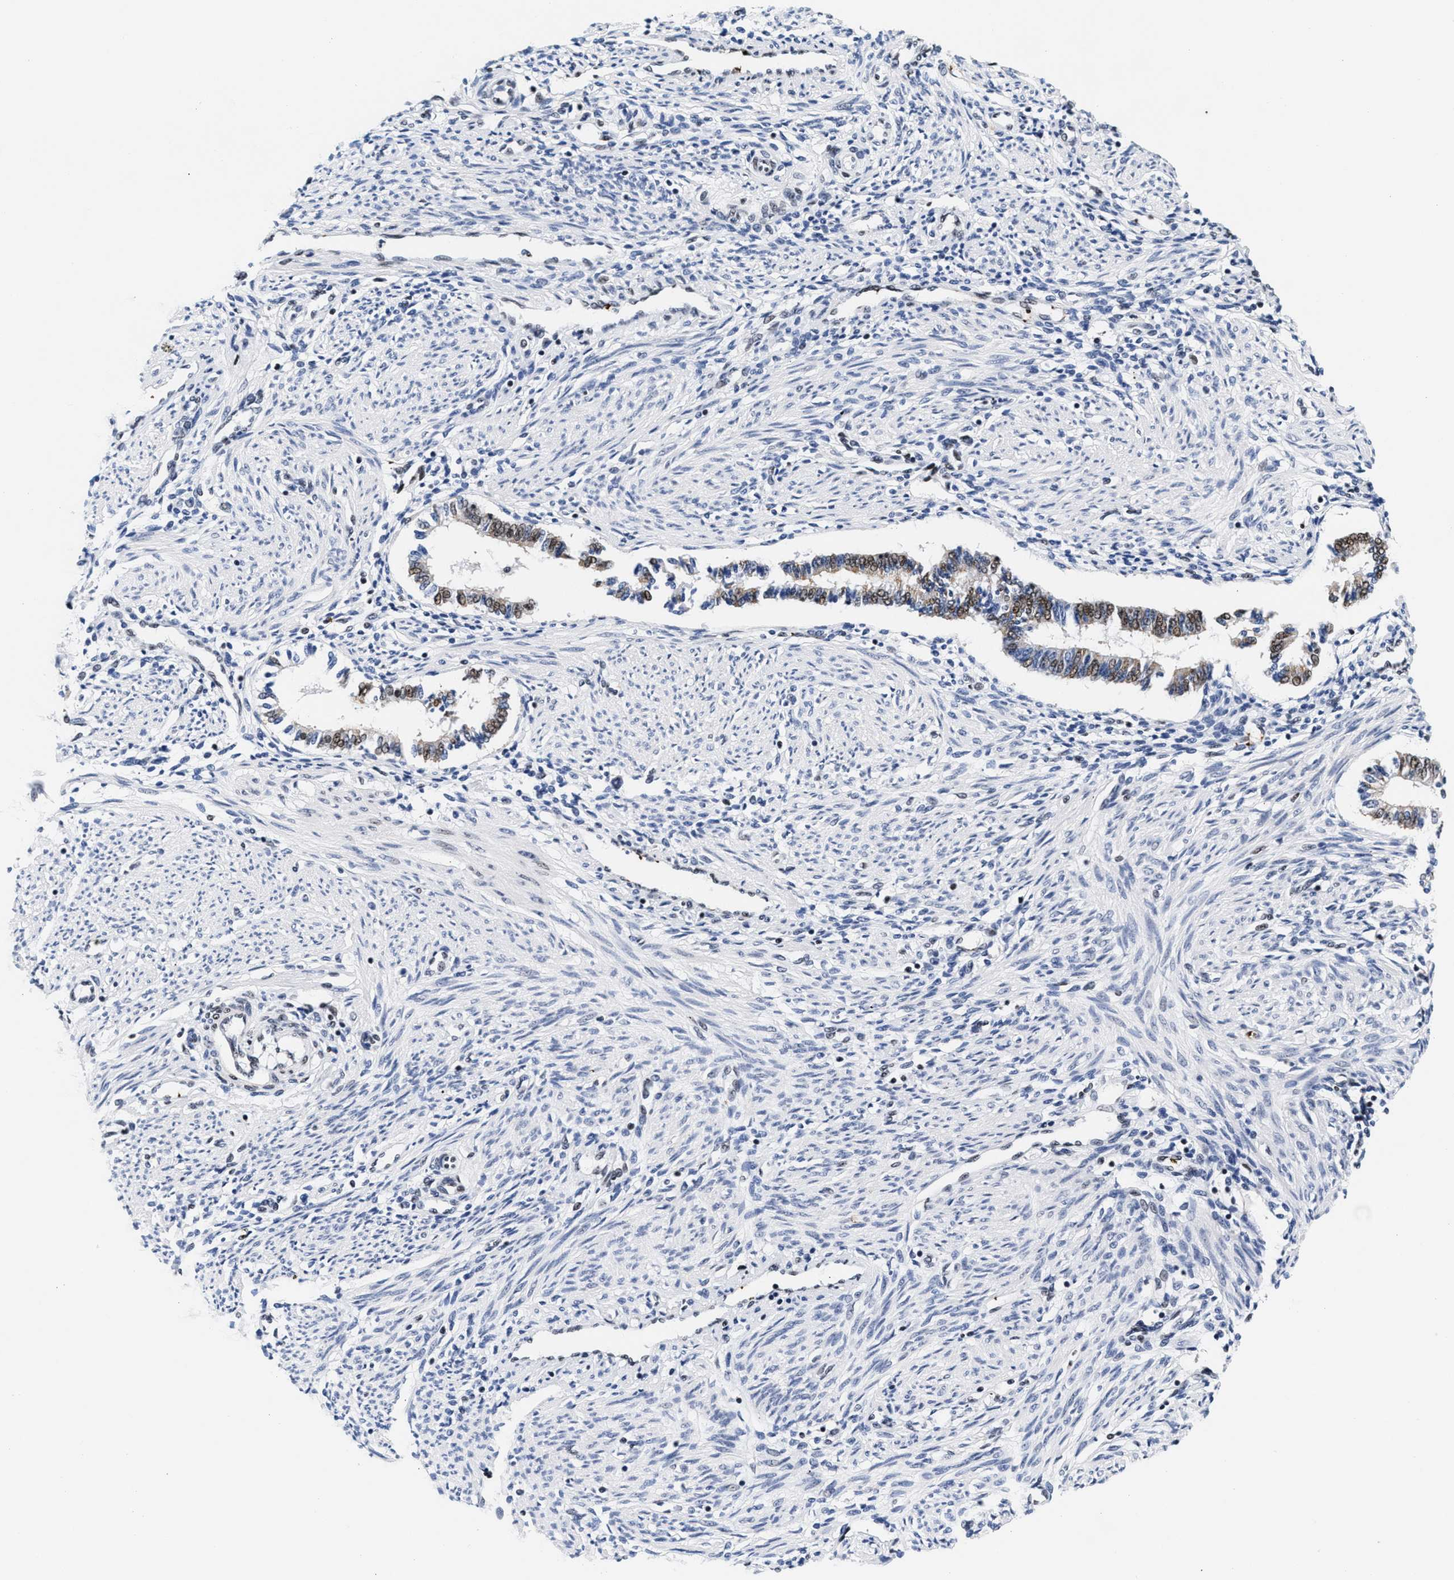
{"staining": {"intensity": "strong", "quantity": "25%-75%", "location": "nuclear"}, "tissue": "endometrium", "cell_type": "Cells in endometrial stroma", "image_type": "normal", "snomed": [{"axis": "morphology", "description": "Normal tissue, NOS"}, {"axis": "topography", "description": "Endometrium"}], "caption": "The image demonstrates immunohistochemical staining of normal endometrium. There is strong nuclear expression is present in about 25%-75% of cells in endometrial stroma.", "gene": "RAD21", "patient": {"sex": "female", "age": 42}}